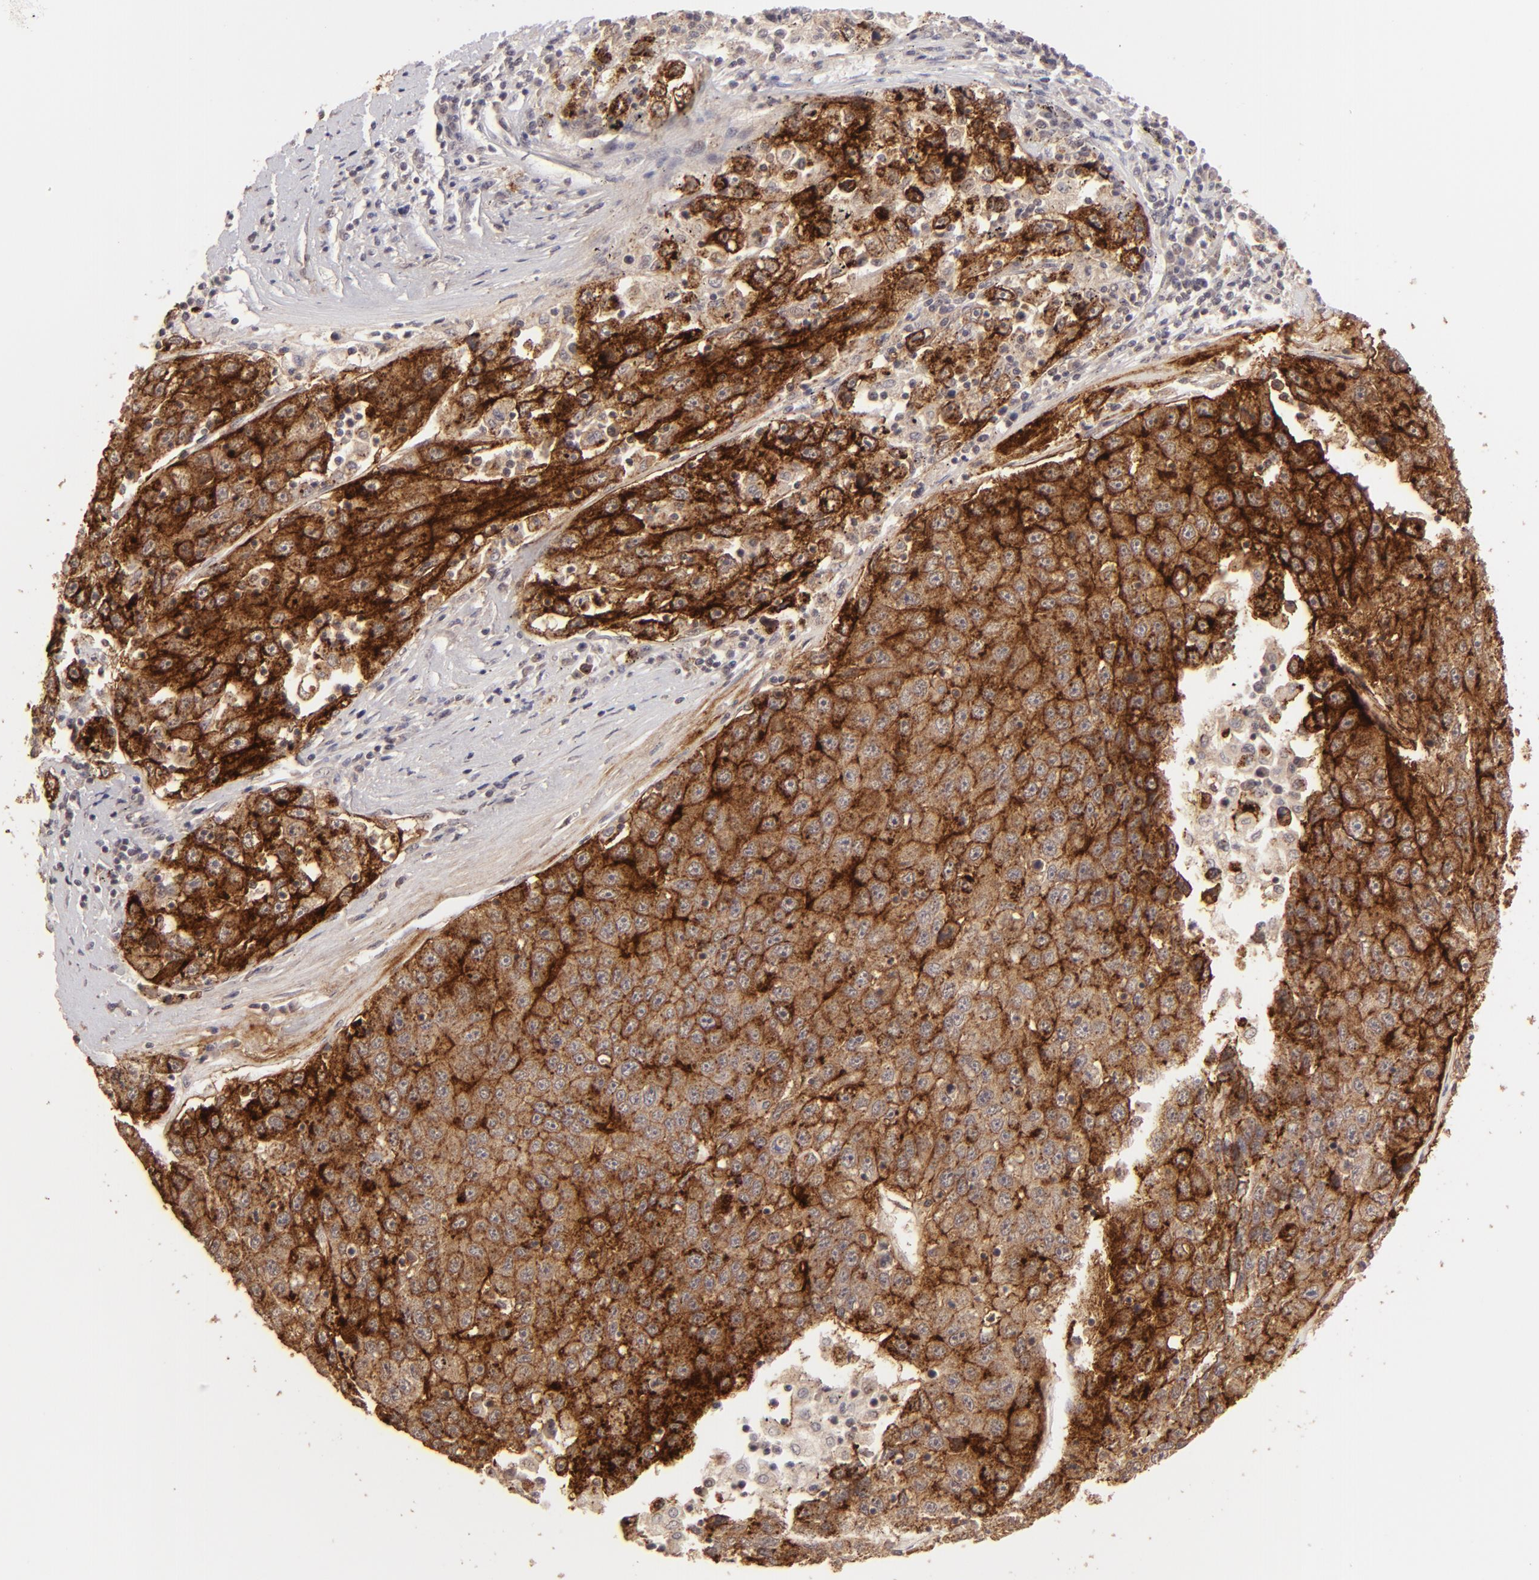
{"staining": {"intensity": "strong", "quantity": ">75%", "location": "cytoplasmic/membranous"}, "tissue": "liver cancer", "cell_type": "Tumor cells", "image_type": "cancer", "snomed": [{"axis": "morphology", "description": "Carcinoma, Hepatocellular, NOS"}, {"axis": "topography", "description": "Liver"}], "caption": "Human hepatocellular carcinoma (liver) stained with a protein marker demonstrates strong staining in tumor cells.", "gene": "CLDN1", "patient": {"sex": "male", "age": 49}}